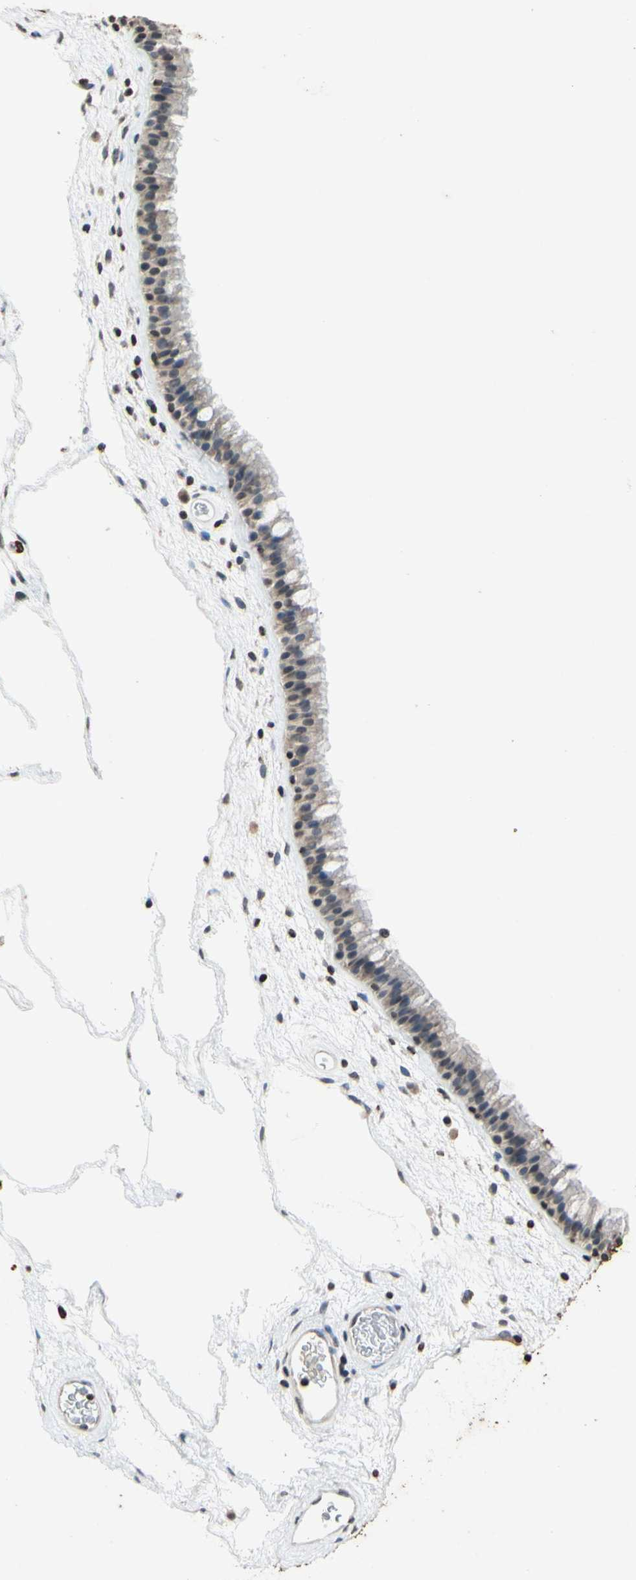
{"staining": {"intensity": "weak", "quantity": ">75%", "location": "cytoplasmic/membranous,nuclear"}, "tissue": "nasopharynx", "cell_type": "Respiratory epithelial cells", "image_type": "normal", "snomed": [{"axis": "morphology", "description": "Normal tissue, NOS"}, {"axis": "morphology", "description": "Inflammation, NOS"}, {"axis": "topography", "description": "Nasopharynx"}], "caption": "This micrograph displays immunohistochemistry staining of unremarkable human nasopharynx, with low weak cytoplasmic/membranous,nuclear staining in about >75% of respiratory epithelial cells.", "gene": "CLDN11", "patient": {"sex": "male", "age": 48}}